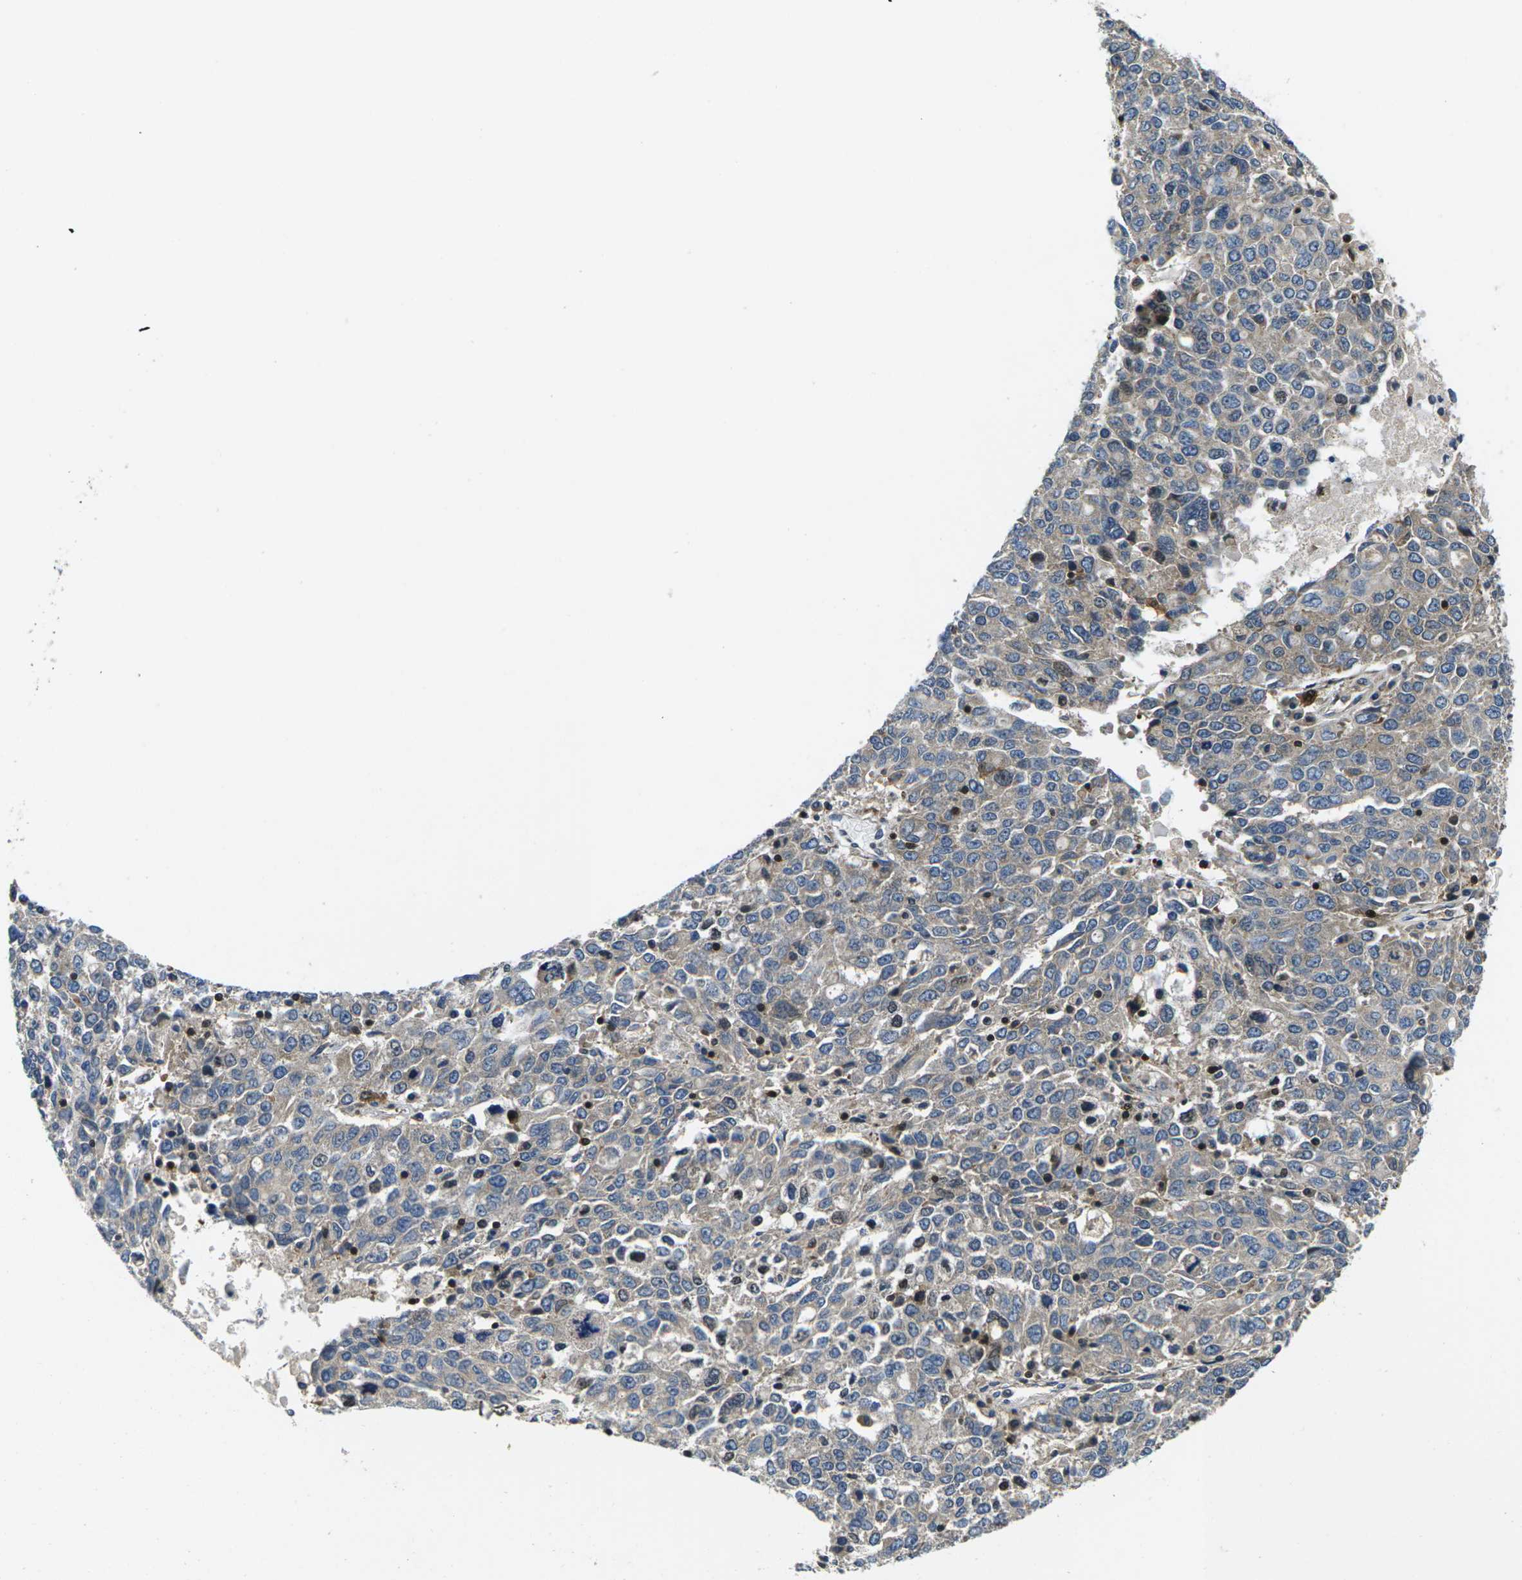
{"staining": {"intensity": "weak", "quantity": ">75%", "location": "cytoplasmic/membranous"}, "tissue": "ovarian cancer", "cell_type": "Tumor cells", "image_type": "cancer", "snomed": [{"axis": "morphology", "description": "Carcinoma, endometroid"}, {"axis": "topography", "description": "Ovary"}], "caption": "Protein analysis of endometroid carcinoma (ovarian) tissue displays weak cytoplasmic/membranous positivity in about >75% of tumor cells.", "gene": "PLCE1", "patient": {"sex": "female", "age": 62}}